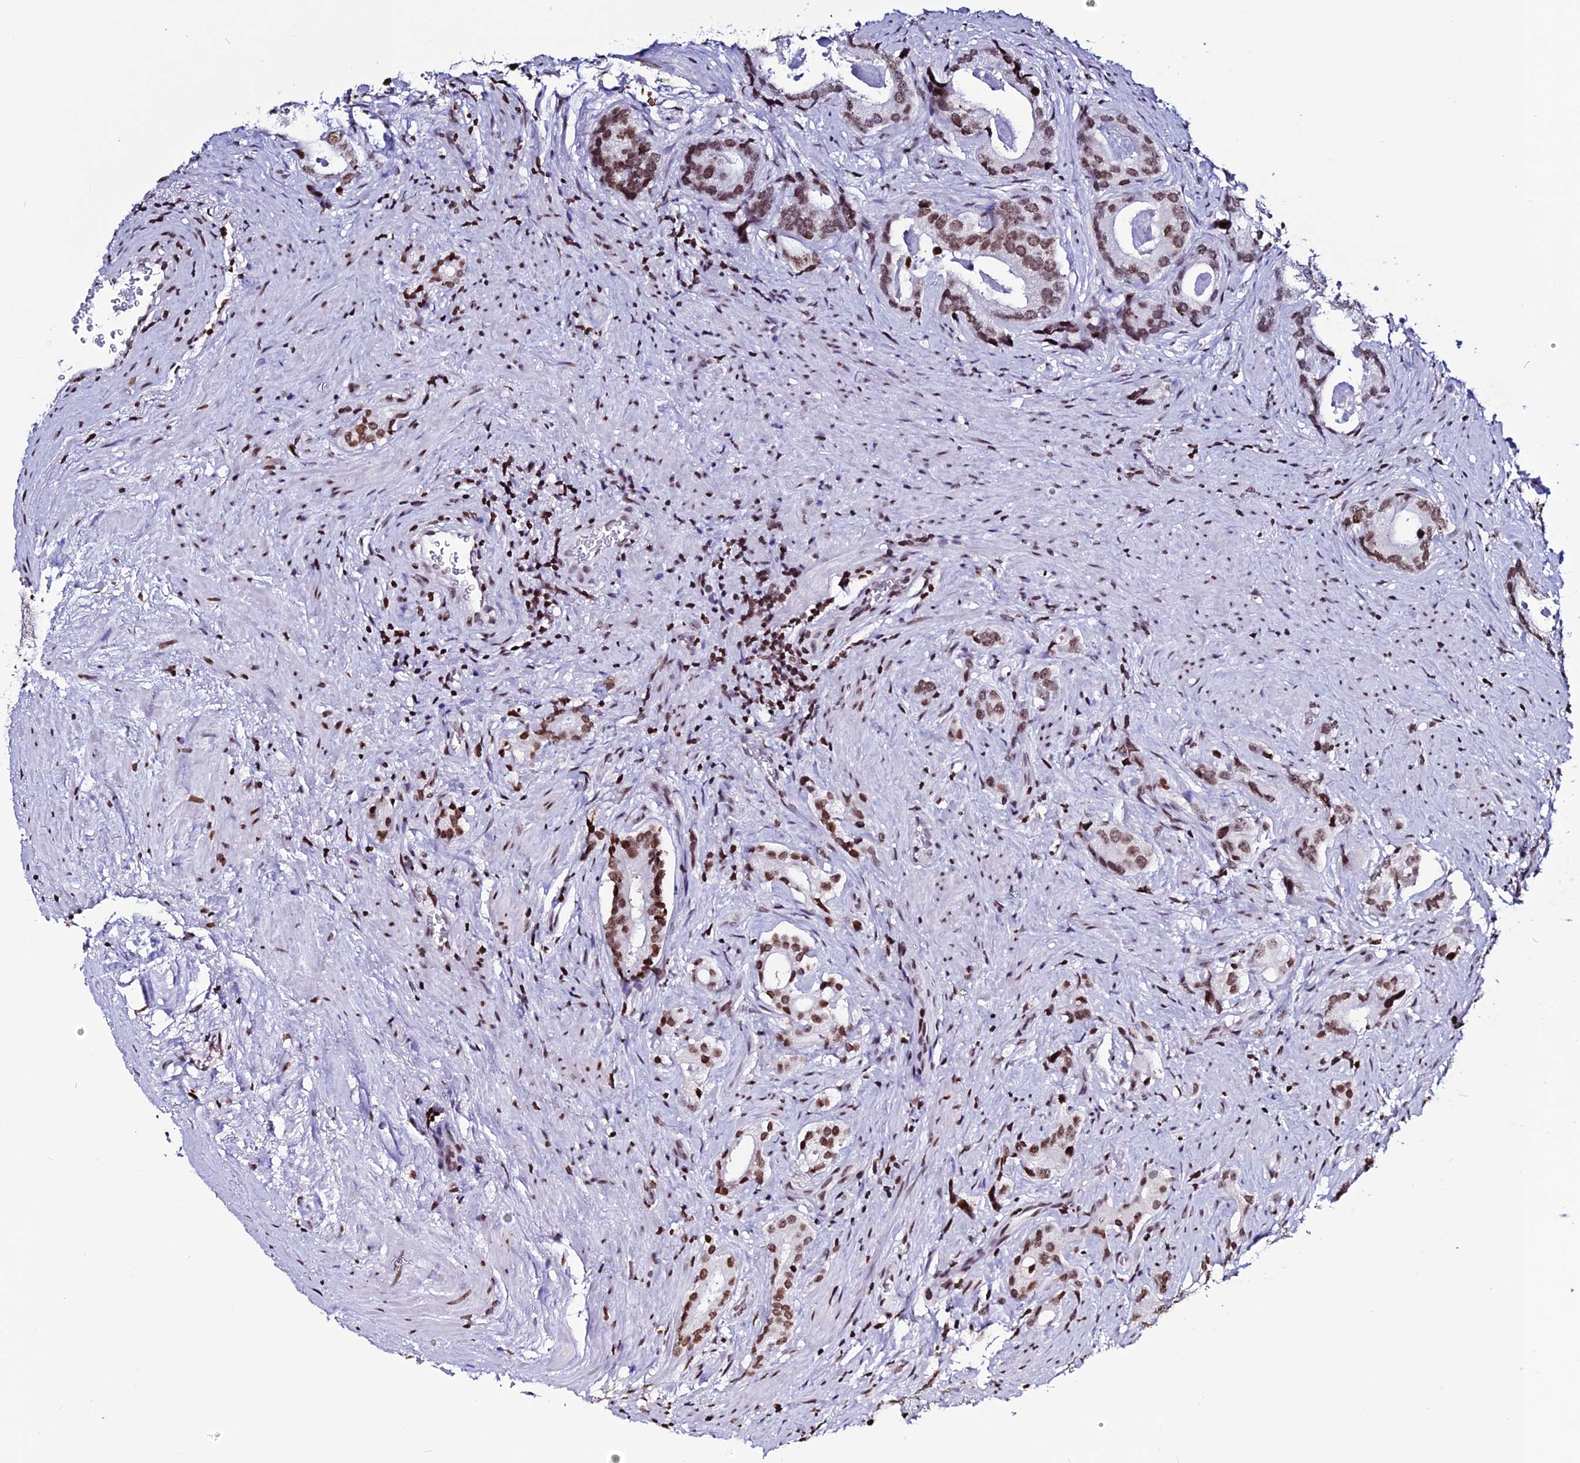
{"staining": {"intensity": "moderate", "quantity": ">75%", "location": "nuclear"}, "tissue": "prostate cancer", "cell_type": "Tumor cells", "image_type": "cancer", "snomed": [{"axis": "morphology", "description": "Adenocarcinoma, Low grade"}, {"axis": "topography", "description": "Prostate"}], "caption": "High-power microscopy captured an immunohistochemistry (IHC) photomicrograph of prostate cancer (adenocarcinoma (low-grade)), revealing moderate nuclear expression in about >75% of tumor cells.", "gene": "MACROH2A2", "patient": {"sex": "male", "age": 71}}